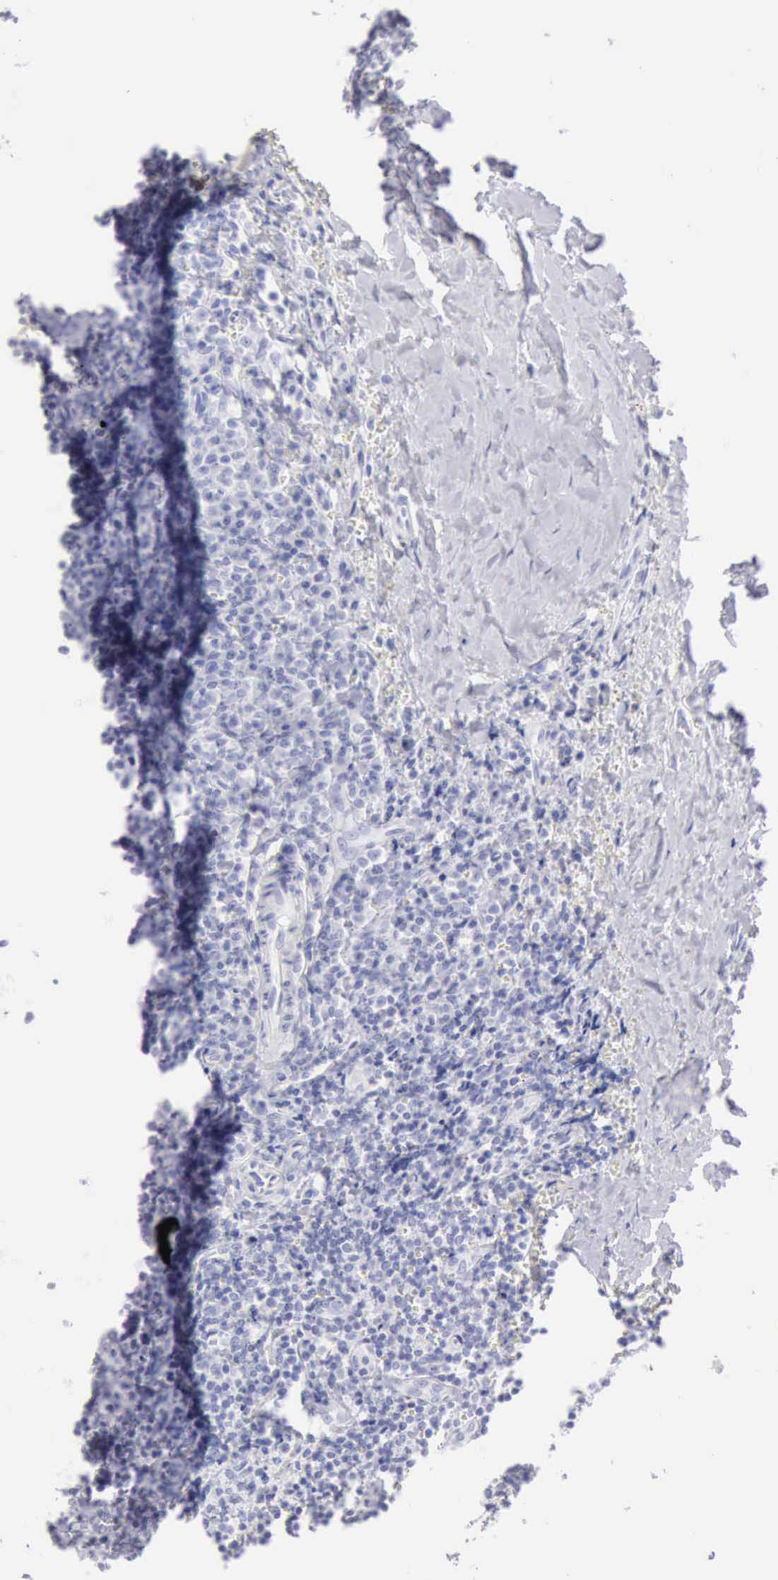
{"staining": {"intensity": "negative", "quantity": "none", "location": "none"}, "tissue": "tonsil", "cell_type": "Germinal center cells", "image_type": "normal", "snomed": [{"axis": "morphology", "description": "Normal tissue, NOS"}, {"axis": "topography", "description": "Tonsil"}], "caption": "An immunohistochemistry image of benign tonsil is shown. There is no staining in germinal center cells of tonsil.", "gene": "KRT10", "patient": {"sex": "male", "age": 20}}